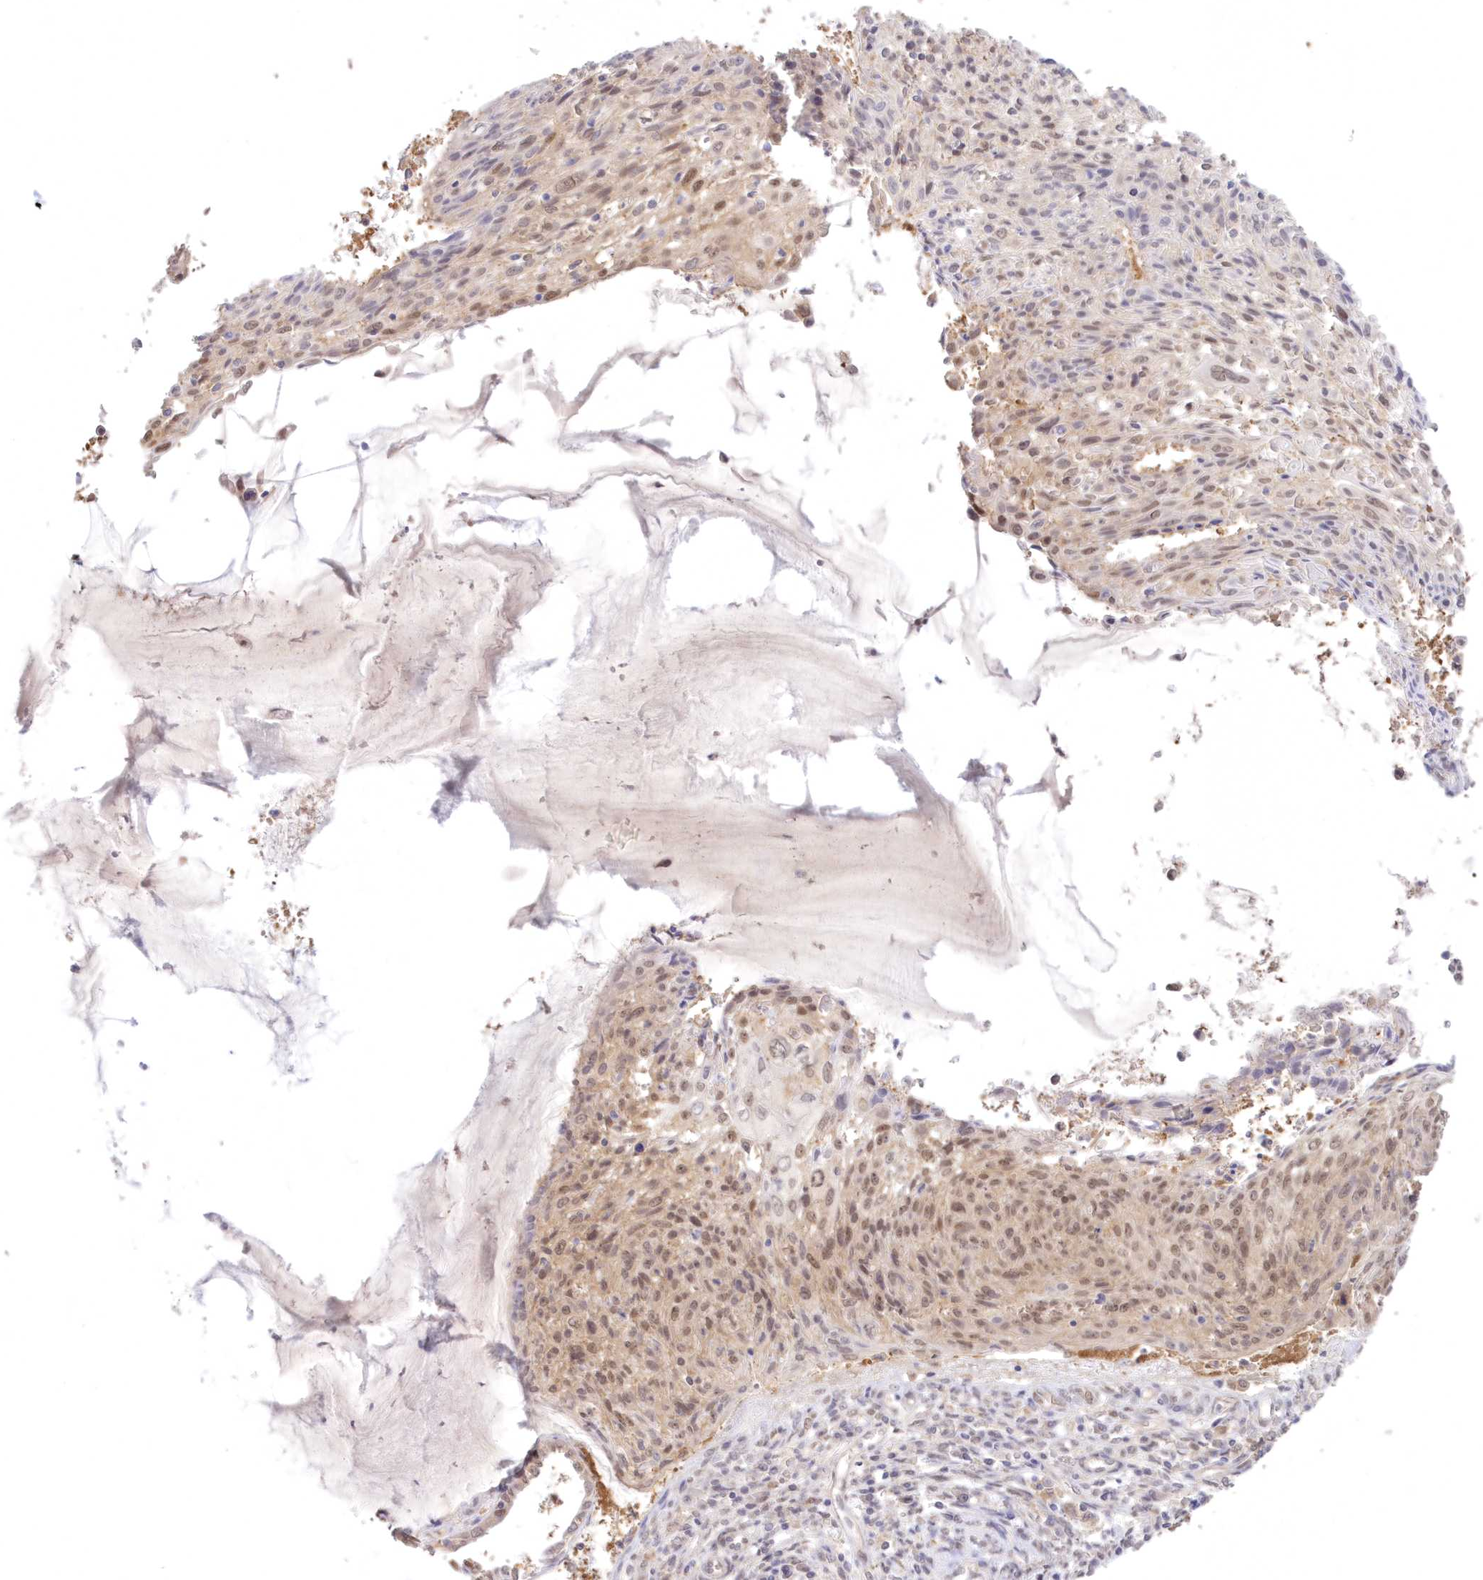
{"staining": {"intensity": "moderate", "quantity": "25%-75%", "location": "nuclear"}, "tissue": "cervical cancer", "cell_type": "Tumor cells", "image_type": "cancer", "snomed": [{"axis": "morphology", "description": "Squamous cell carcinoma, NOS"}, {"axis": "topography", "description": "Cervix"}], "caption": "Protein positivity by IHC displays moderate nuclear expression in about 25%-75% of tumor cells in cervical squamous cell carcinoma.", "gene": "RNPEP", "patient": {"sex": "female", "age": 51}}